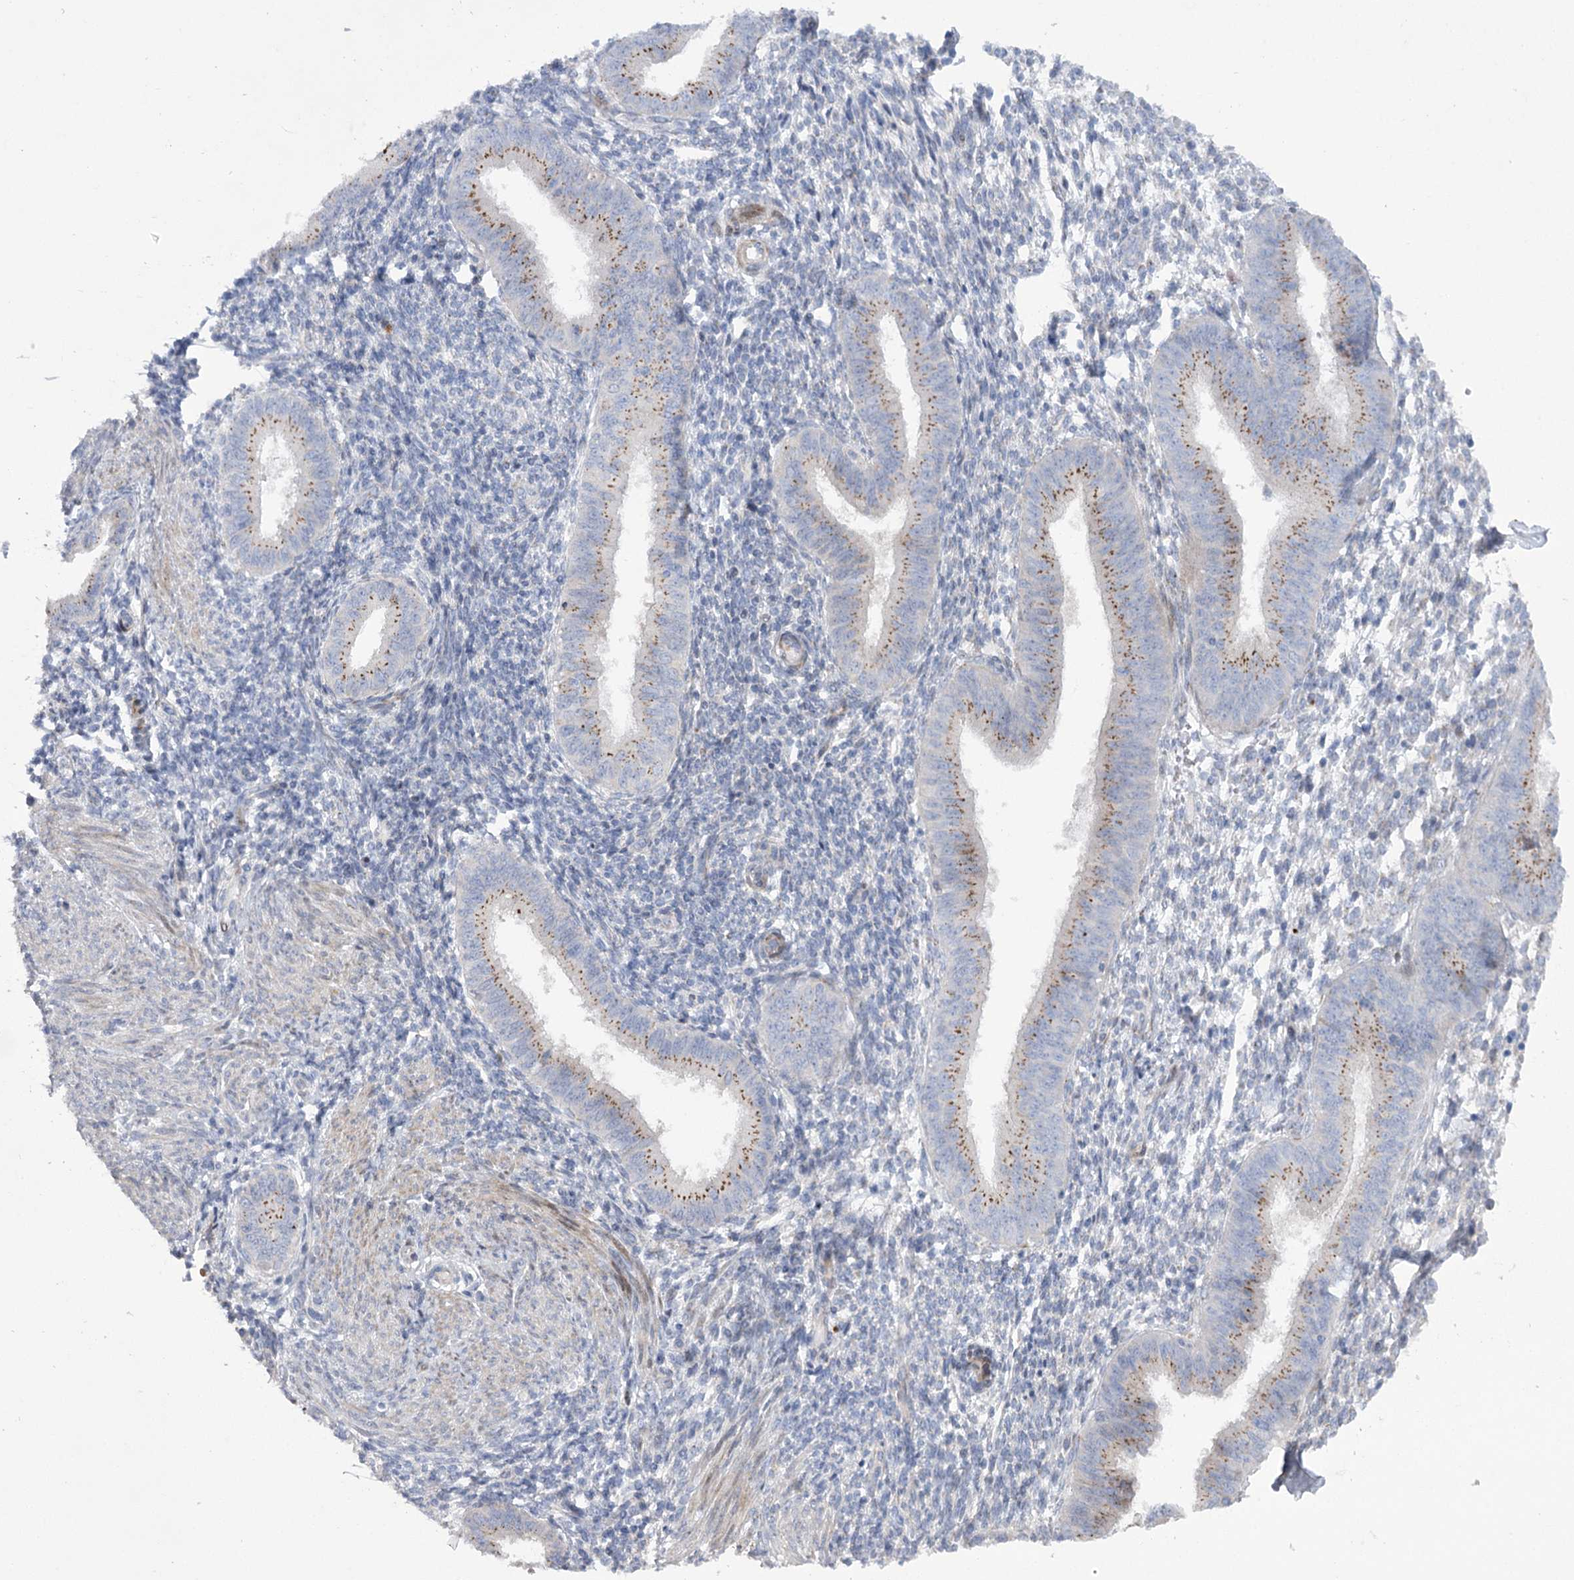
{"staining": {"intensity": "negative", "quantity": "none", "location": "none"}, "tissue": "endometrium", "cell_type": "Cells in endometrial stroma", "image_type": "normal", "snomed": [{"axis": "morphology", "description": "Normal tissue, NOS"}, {"axis": "topography", "description": "Uterus"}, {"axis": "topography", "description": "Endometrium"}], "caption": "Human endometrium stained for a protein using IHC exhibits no expression in cells in endometrial stroma.", "gene": "NME7", "patient": {"sex": "female", "age": 48}}